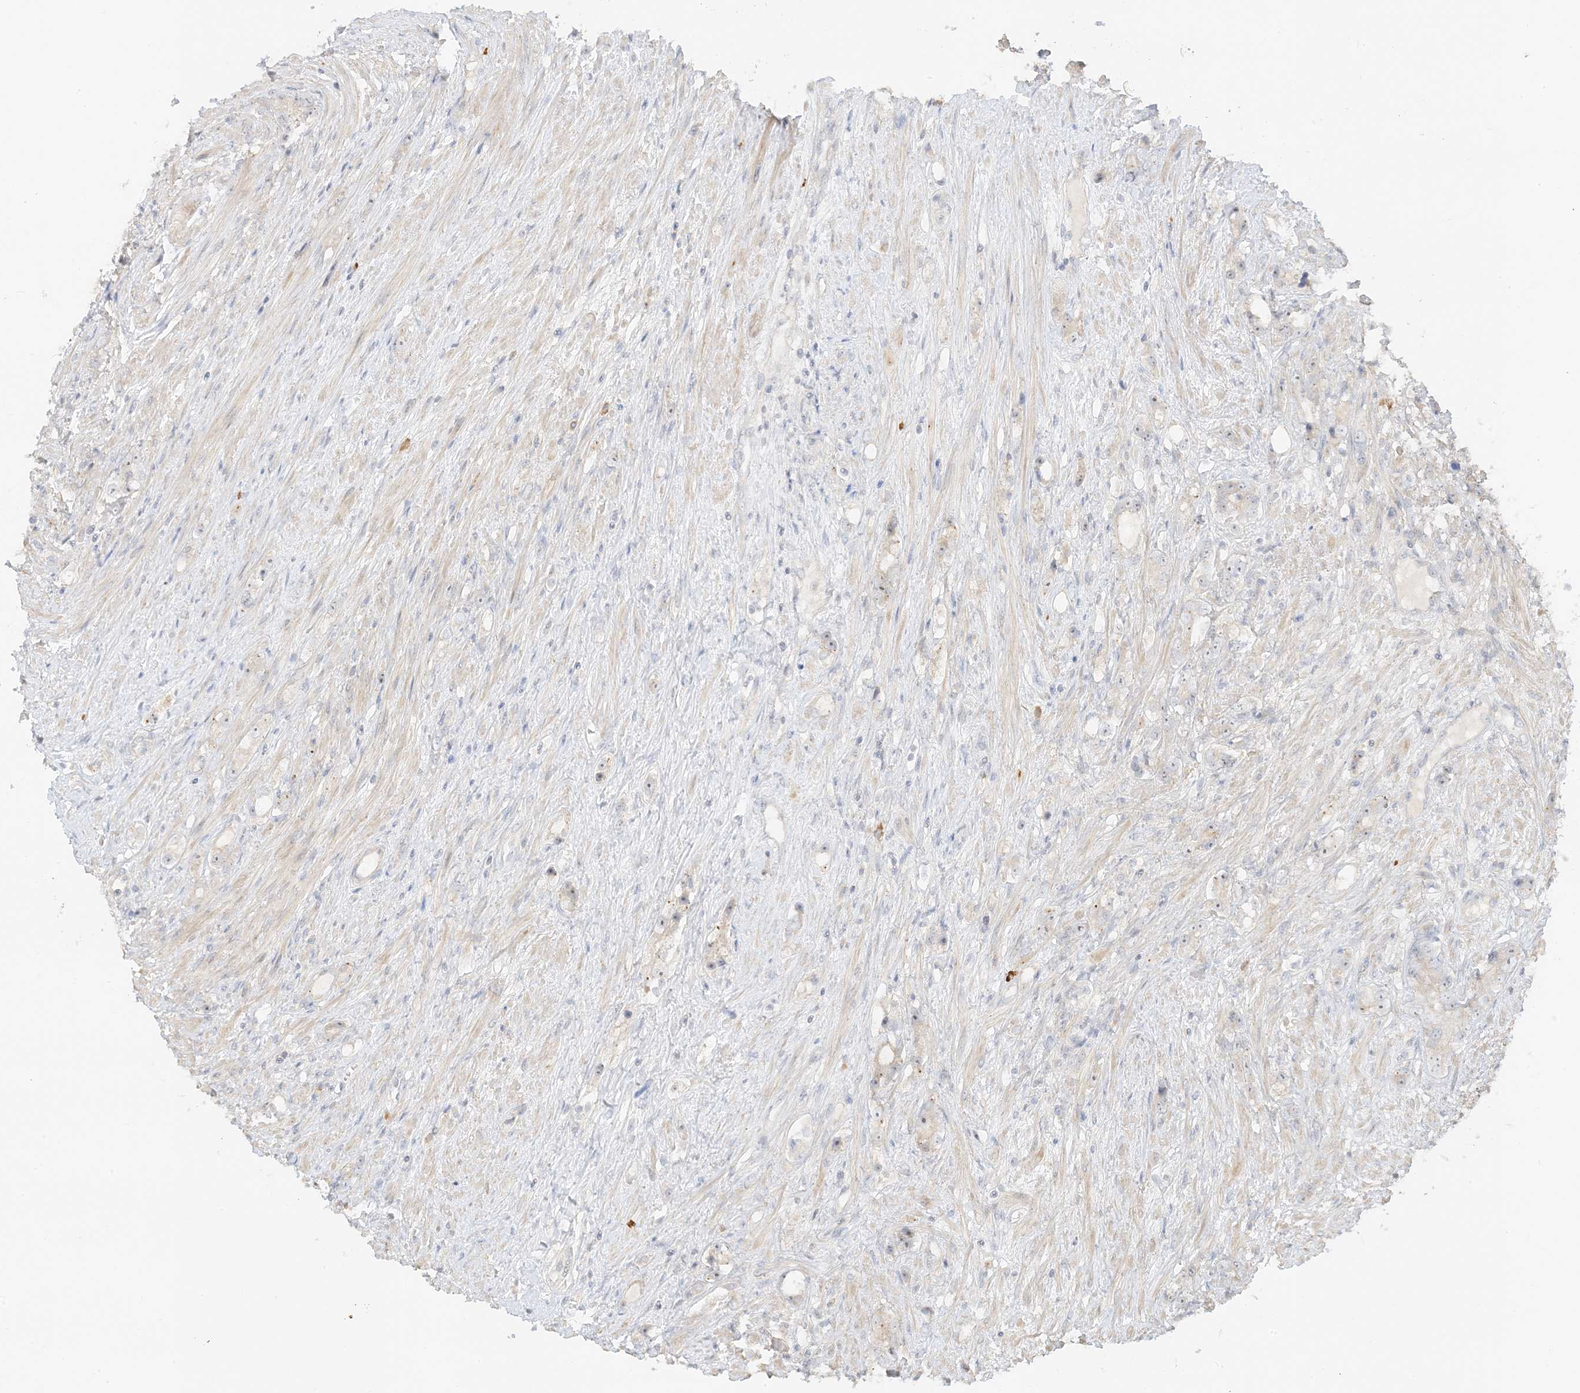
{"staining": {"intensity": "weak", "quantity": "<25%", "location": "nuclear"}, "tissue": "prostate cancer", "cell_type": "Tumor cells", "image_type": "cancer", "snomed": [{"axis": "morphology", "description": "Adenocarcinoma, High grade"}, {"axis": "topography", "description": "Prostate"}], "caption": "The immunohistochemistry (IHC) image has no significant expression in tumor cells of prostate high-grade adenocarcinoma tissue.", "gene": "ETAA1", "patient": {"sex": "male", "age": 63}}